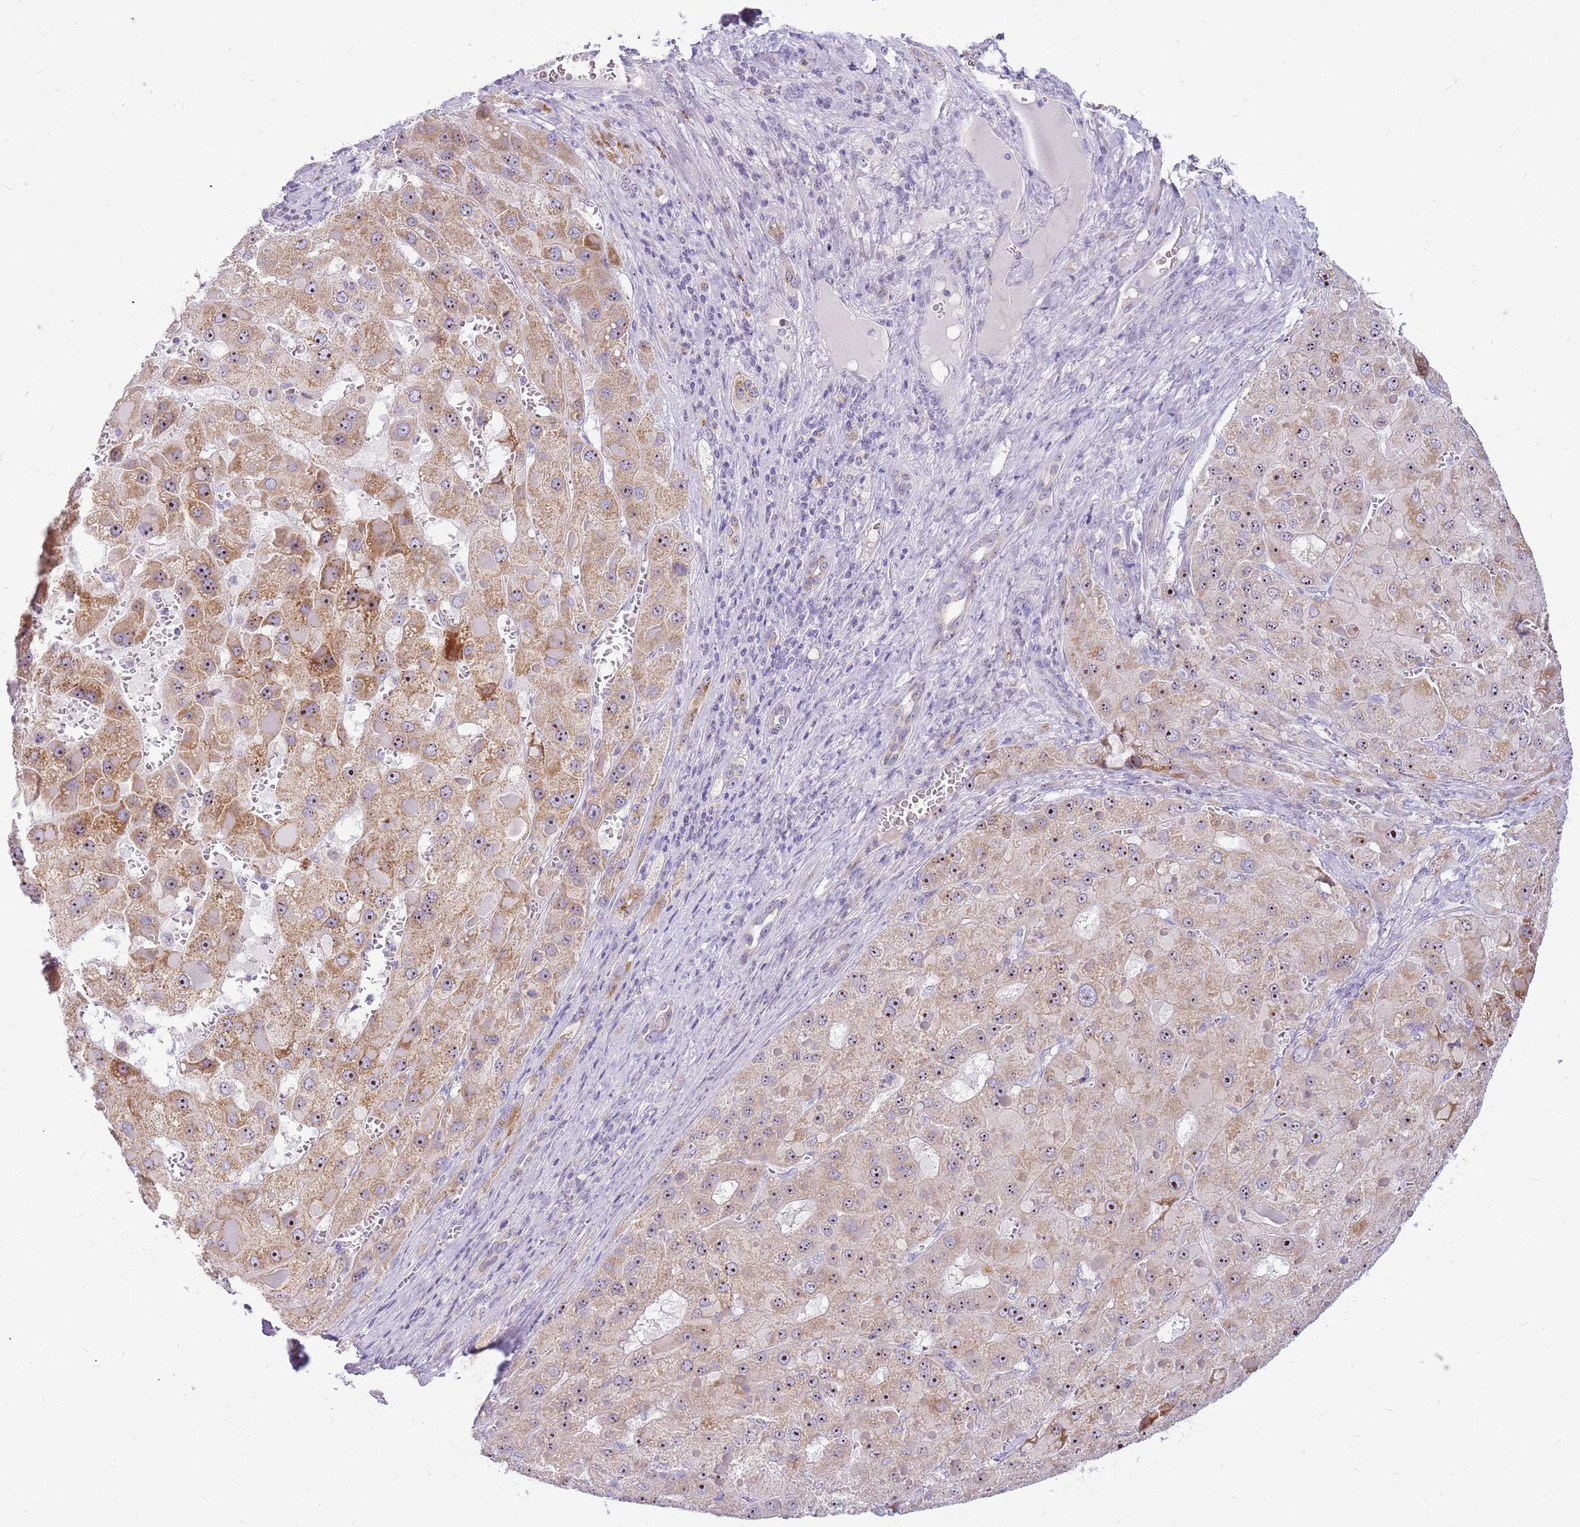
{"staining": {"intensity": "moderate", "quantity": ">75%", "location": "cytoplasmic/membranous,nuclear"}, "tissue": "liver cancer", "cell_type": "Tumor cells", "image_type": "cancer", "snomed": [{"axis": "morphology", "description": "Carcinoma, Hepatocellular, NOS"}, {"axis": "topography", "description": "Liver"}], "caption": "High-power microscopy captured an immunohistochemistry photomicrograph of liver hepatocellular carcinoma, revealing moderate cytoplasmic/membranous and nuclear expression in about >75% of tumor cells.", "gene": "DNAJA3", "patient": {"sex": "female", "age": 73}}